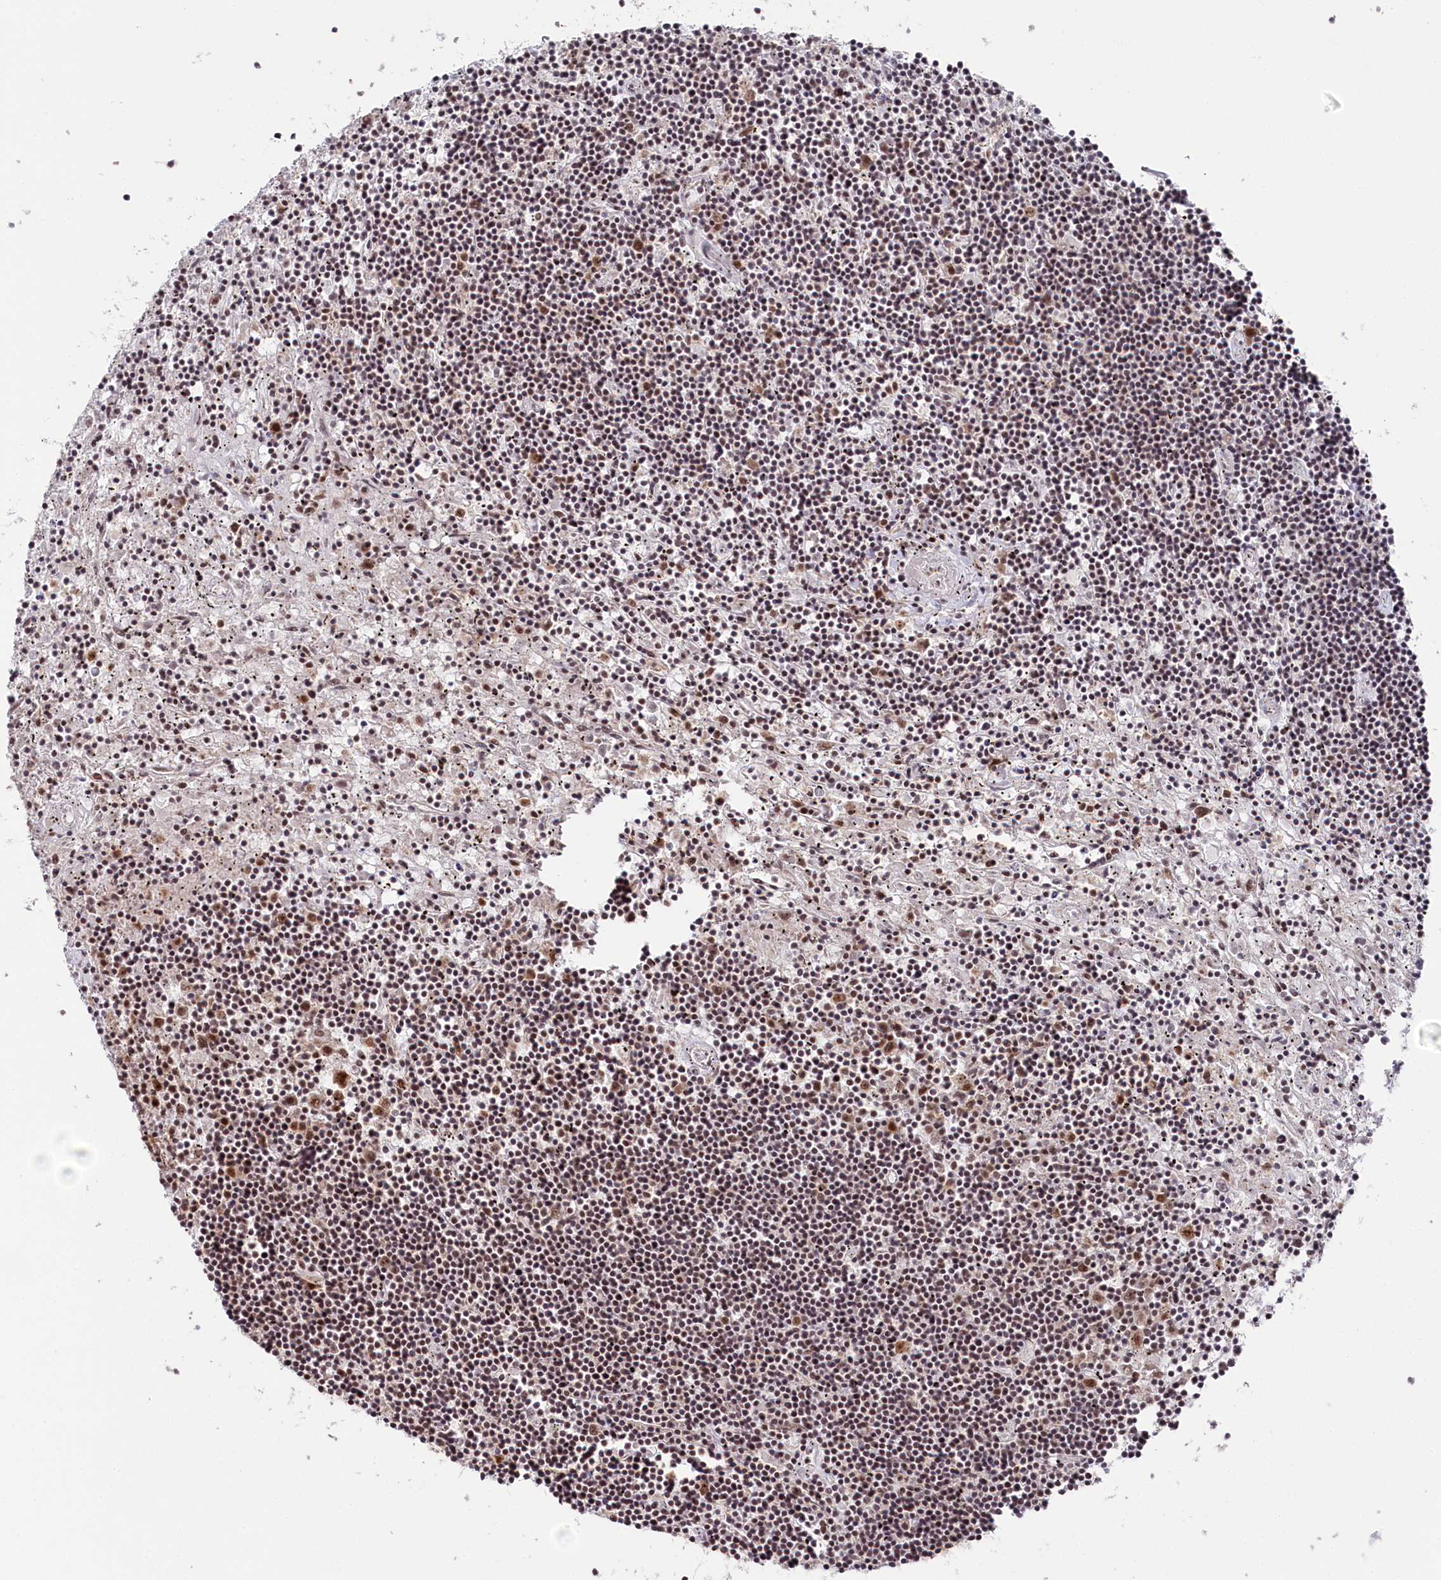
{"staining": {"intensity": "weak", "quantity": "25%-75%", "location": "nuclear"}, "tissue": "lymphoma", "cell_type": "Tumor cells", "image_type": "cancer", "snomed": [{"axis": "morphology", "description": "Malignant lymphoma, non-Hodgkin's type, Low grade"}, {"axis": "topography", "description": "Spleen"}], "caption": "Lymphoma stained with a protein marker reveals weak staining in tumor cells.", "gene": "POLR2H", "patient": {"sex": "male", "age": 76}}